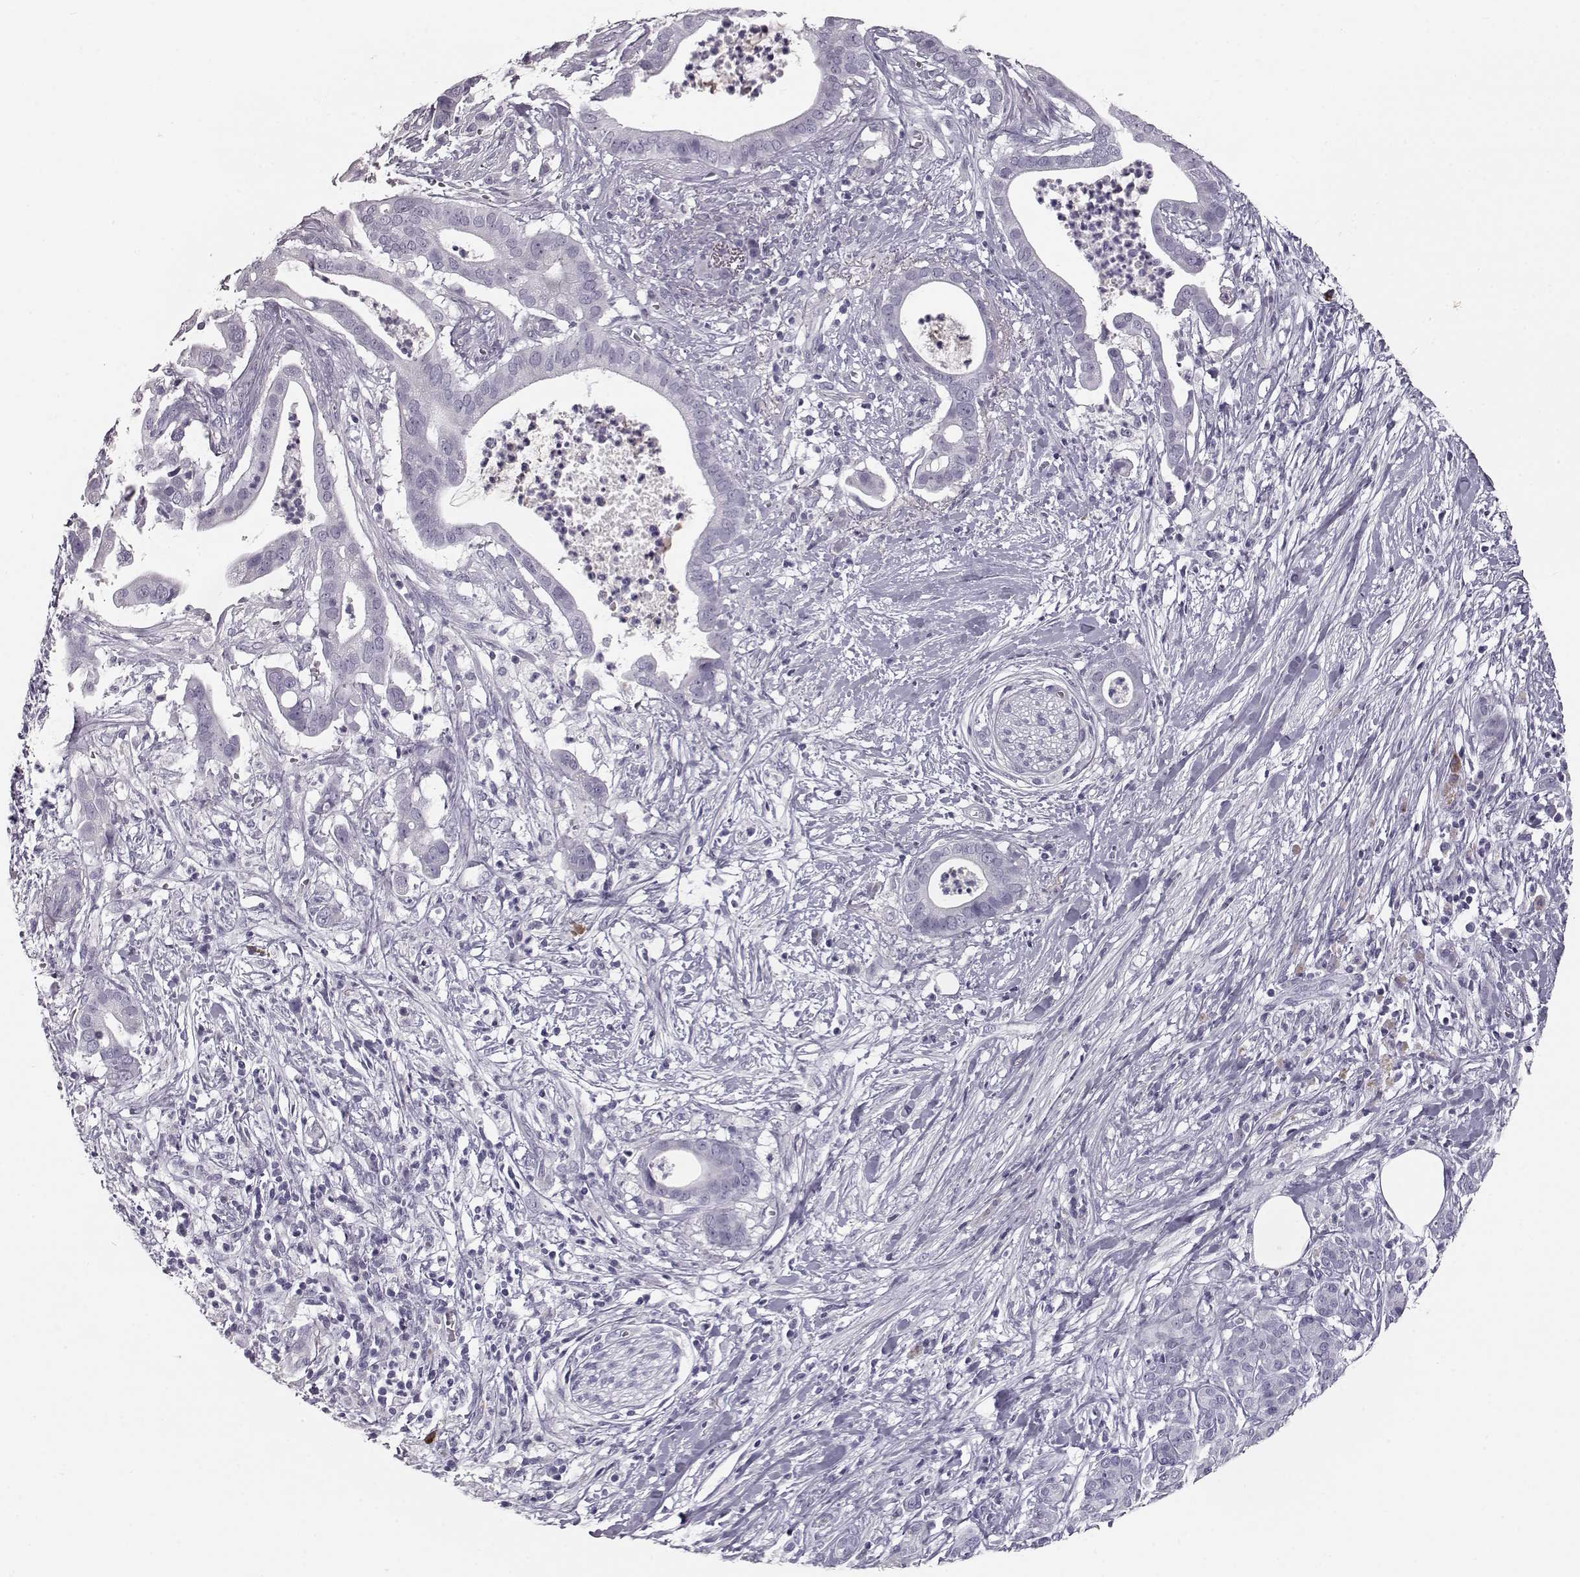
{"staining": {"intensity": "negative", "quantity": "none", "location": "none"}, "tissue": "pancreatic cancer", "cell_type": "Tumor cells", "image_type": "cancer", "snomed": [{"axis": "morphology", "description": "Adenocarcinoma, NOS"}, {"axis": "topography", "description": "Pancreas"}], "caption": "An image of adenocarcinoma (pancreatic) stained for a protein exhibits no brown staining in tumor cells.", "gene": "CCL19", "patient": {"sex": "male", "age": 61}}